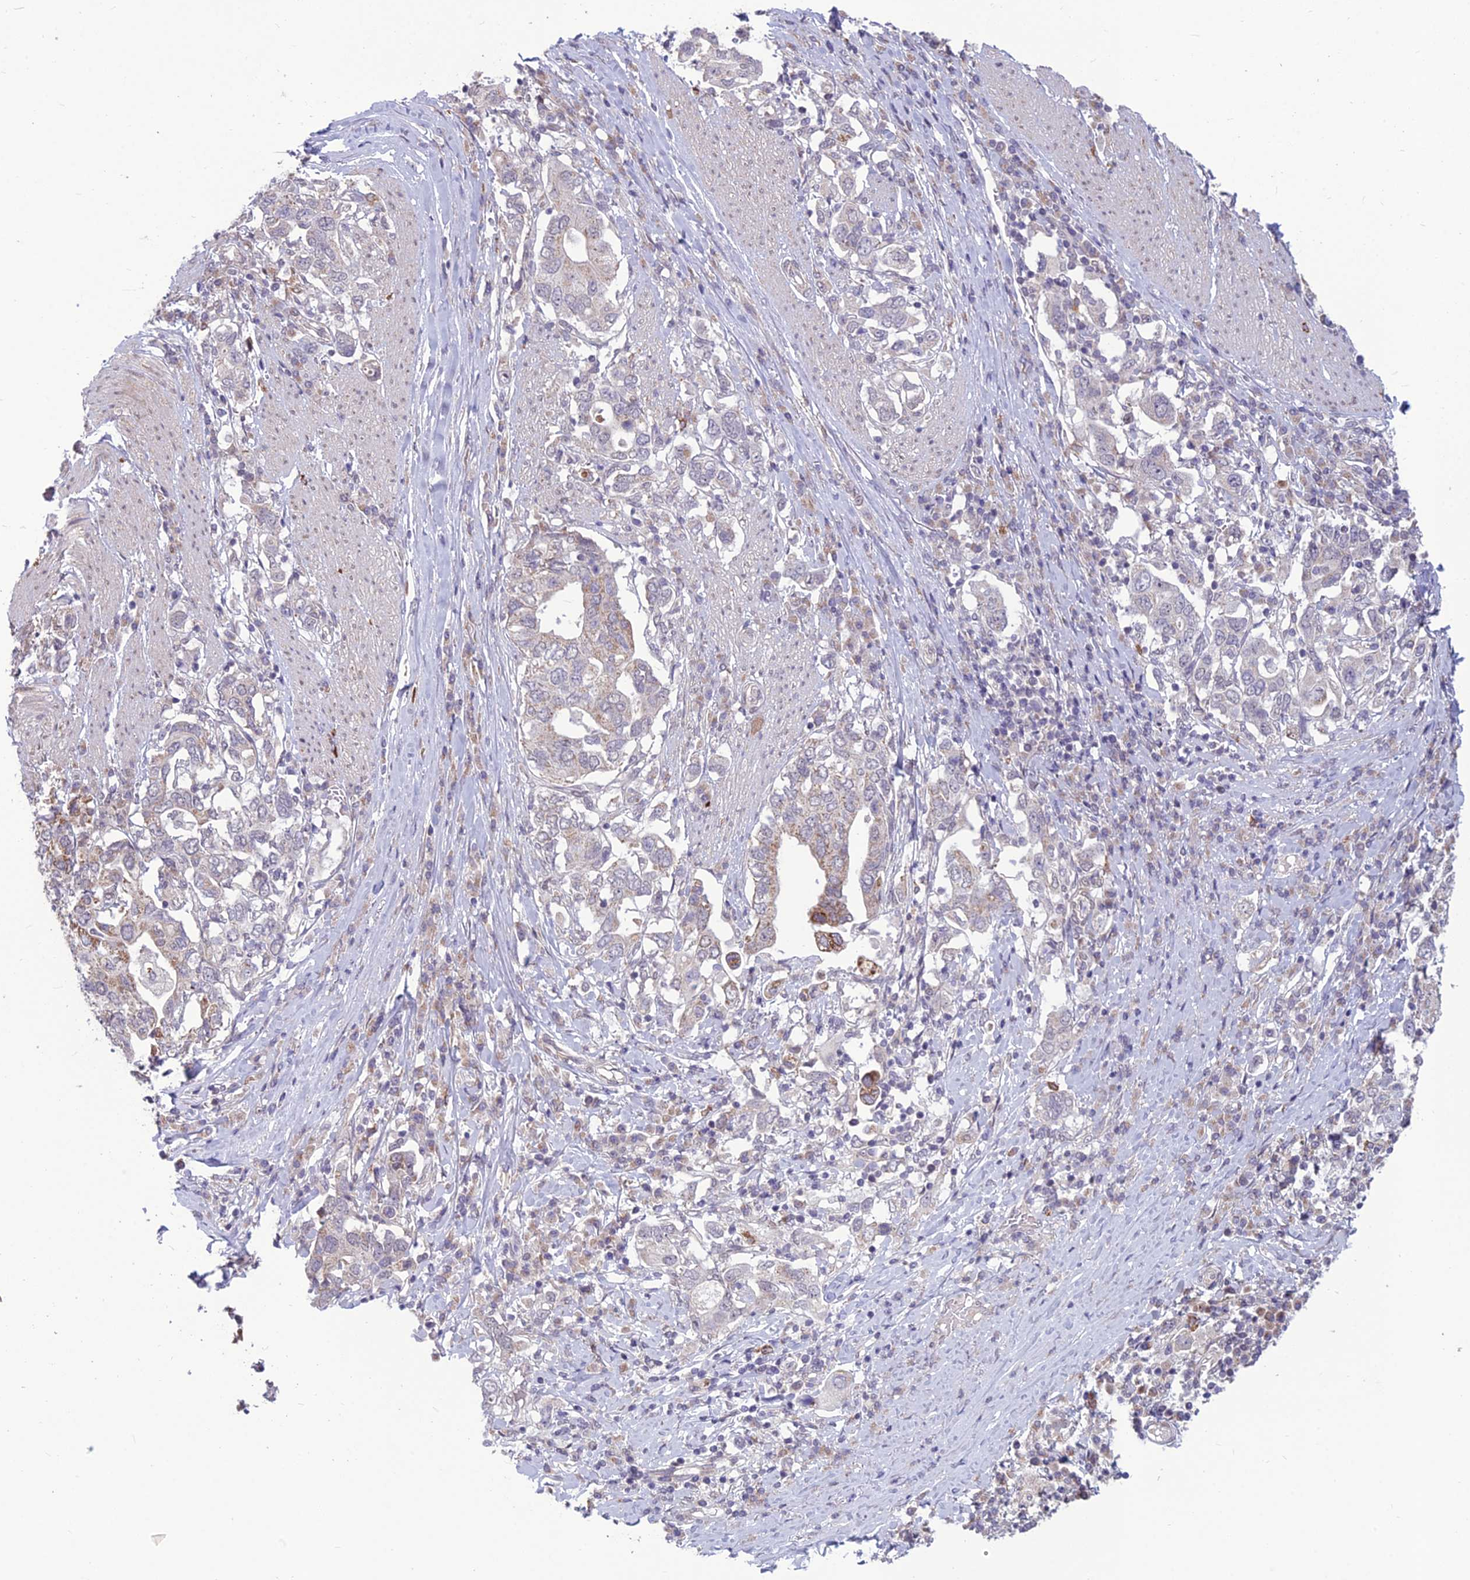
{"staining": {"intensity": "weak", "quantity": "<25%", "location": "cytoplasmic/membranous"}, "tissue": "stomach cancer", "cell_type": "Tumor cells", "image_type": "cancer", "snomed": [{"axis": "morphology", "description": "Adenocarcinoma, NOS"}, {"axis": "topography", "description": "Stomach, upper"}, {"axis": "topography", "description": "Stomach"}], "caption": "IHC of human stomach adenocarcinoma exhibits no expression in tumor cells. (Brightfield microscopy of DAB IHC at high magnification).", "gene": "FBRS", "patient": {"sex": "male", "age": 62}}